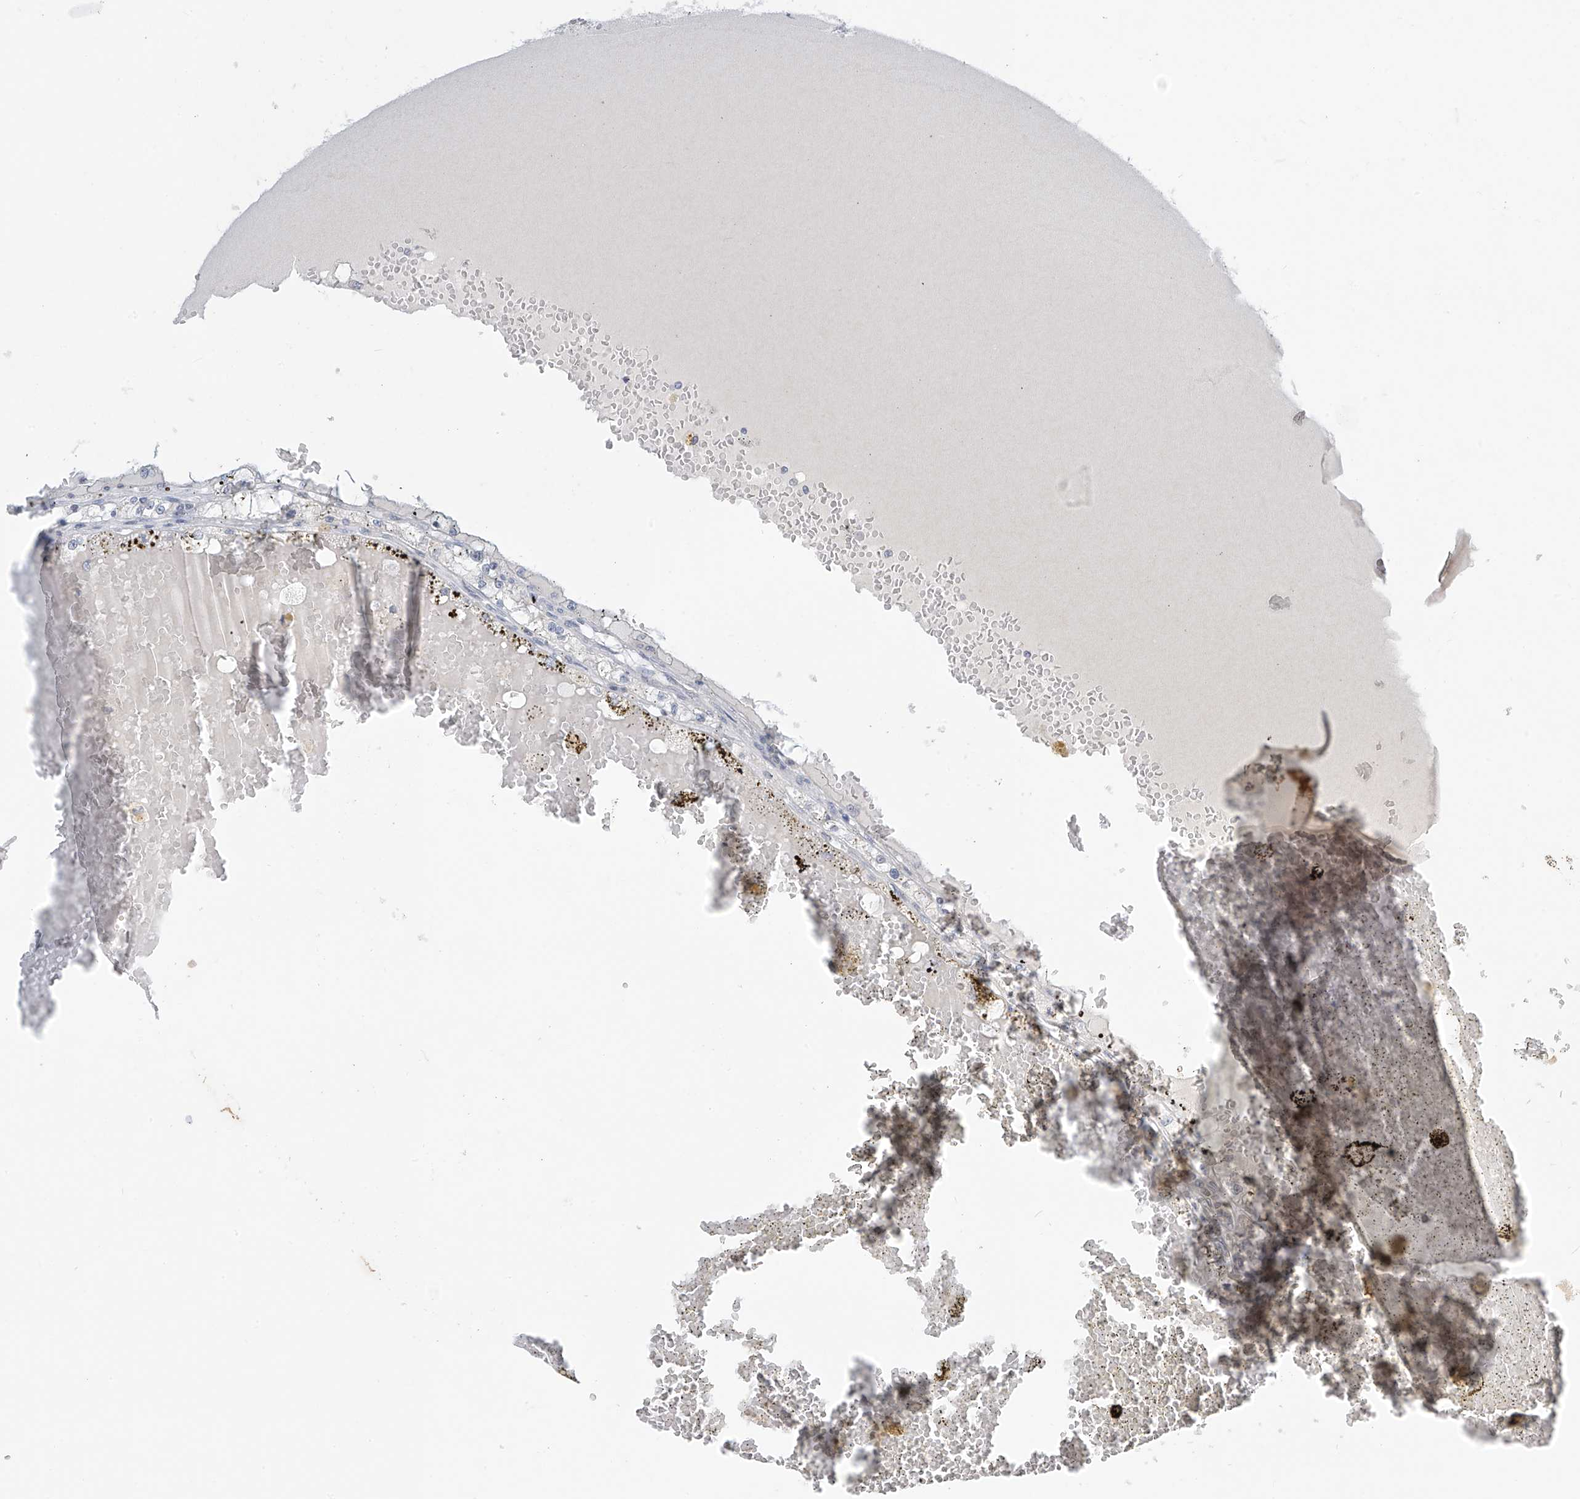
{"staining": {"intensity": "negative", "quantity": "none", "location": "none"}, "tissue": "renal cancer", "cell_type": "Tumor cells", "image_type": "cancer", "snomed": [{"axis": "morphology", "description": "Adenocarcinoma, NOS"}, {"axis": "topography", "description": "Kidney"}], "caption": "A micrograph of renal cancer (adenocarcinoma) stained for a protein exhibits no brown staining in tumor cells. (Immunohistochemistry (ihc), brightfield microscopy, high magnification).", "gene": "APLF", "patient": {"sex": "male", "age": 56}}